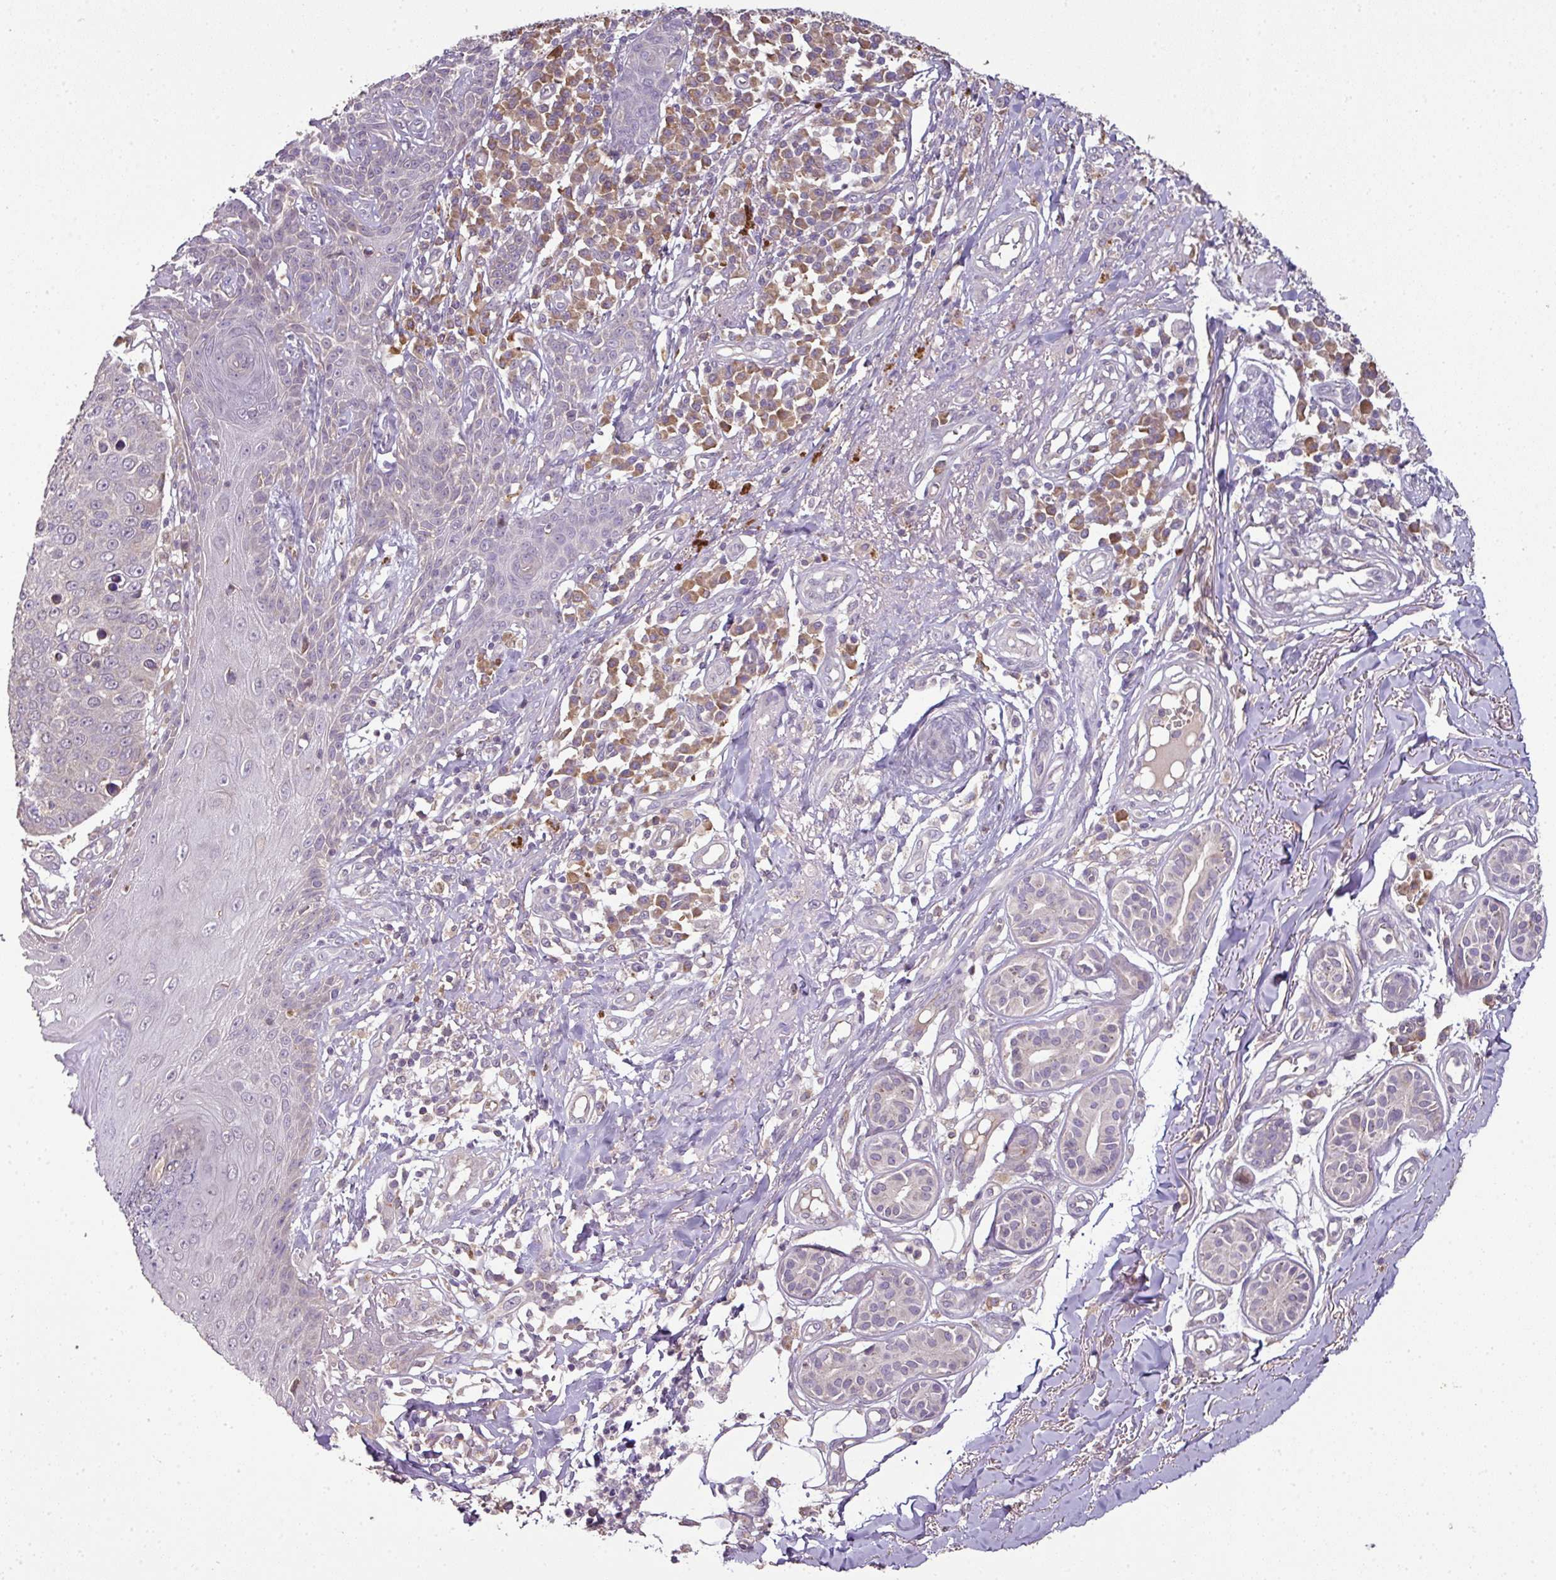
{"staining": {"intensity": "negative", "quantity": "none", "location": "none"}, "tissue": "skin cancer", "cell_type": "Tumor cells", "image_type": "cancer", "snomed": [{"axis": "morphology", "description": "Squamous cell carcinoma, NOS"}, {"axis": "topography", "description": "Skin"}], "caption": "A high-resolution histopathology image shows IHC staining of skin cancer, which demonstrates no significant positivity in tumor cells.", "gene": "SPCS3", "patient": {"sex": "male", "age": 71}}